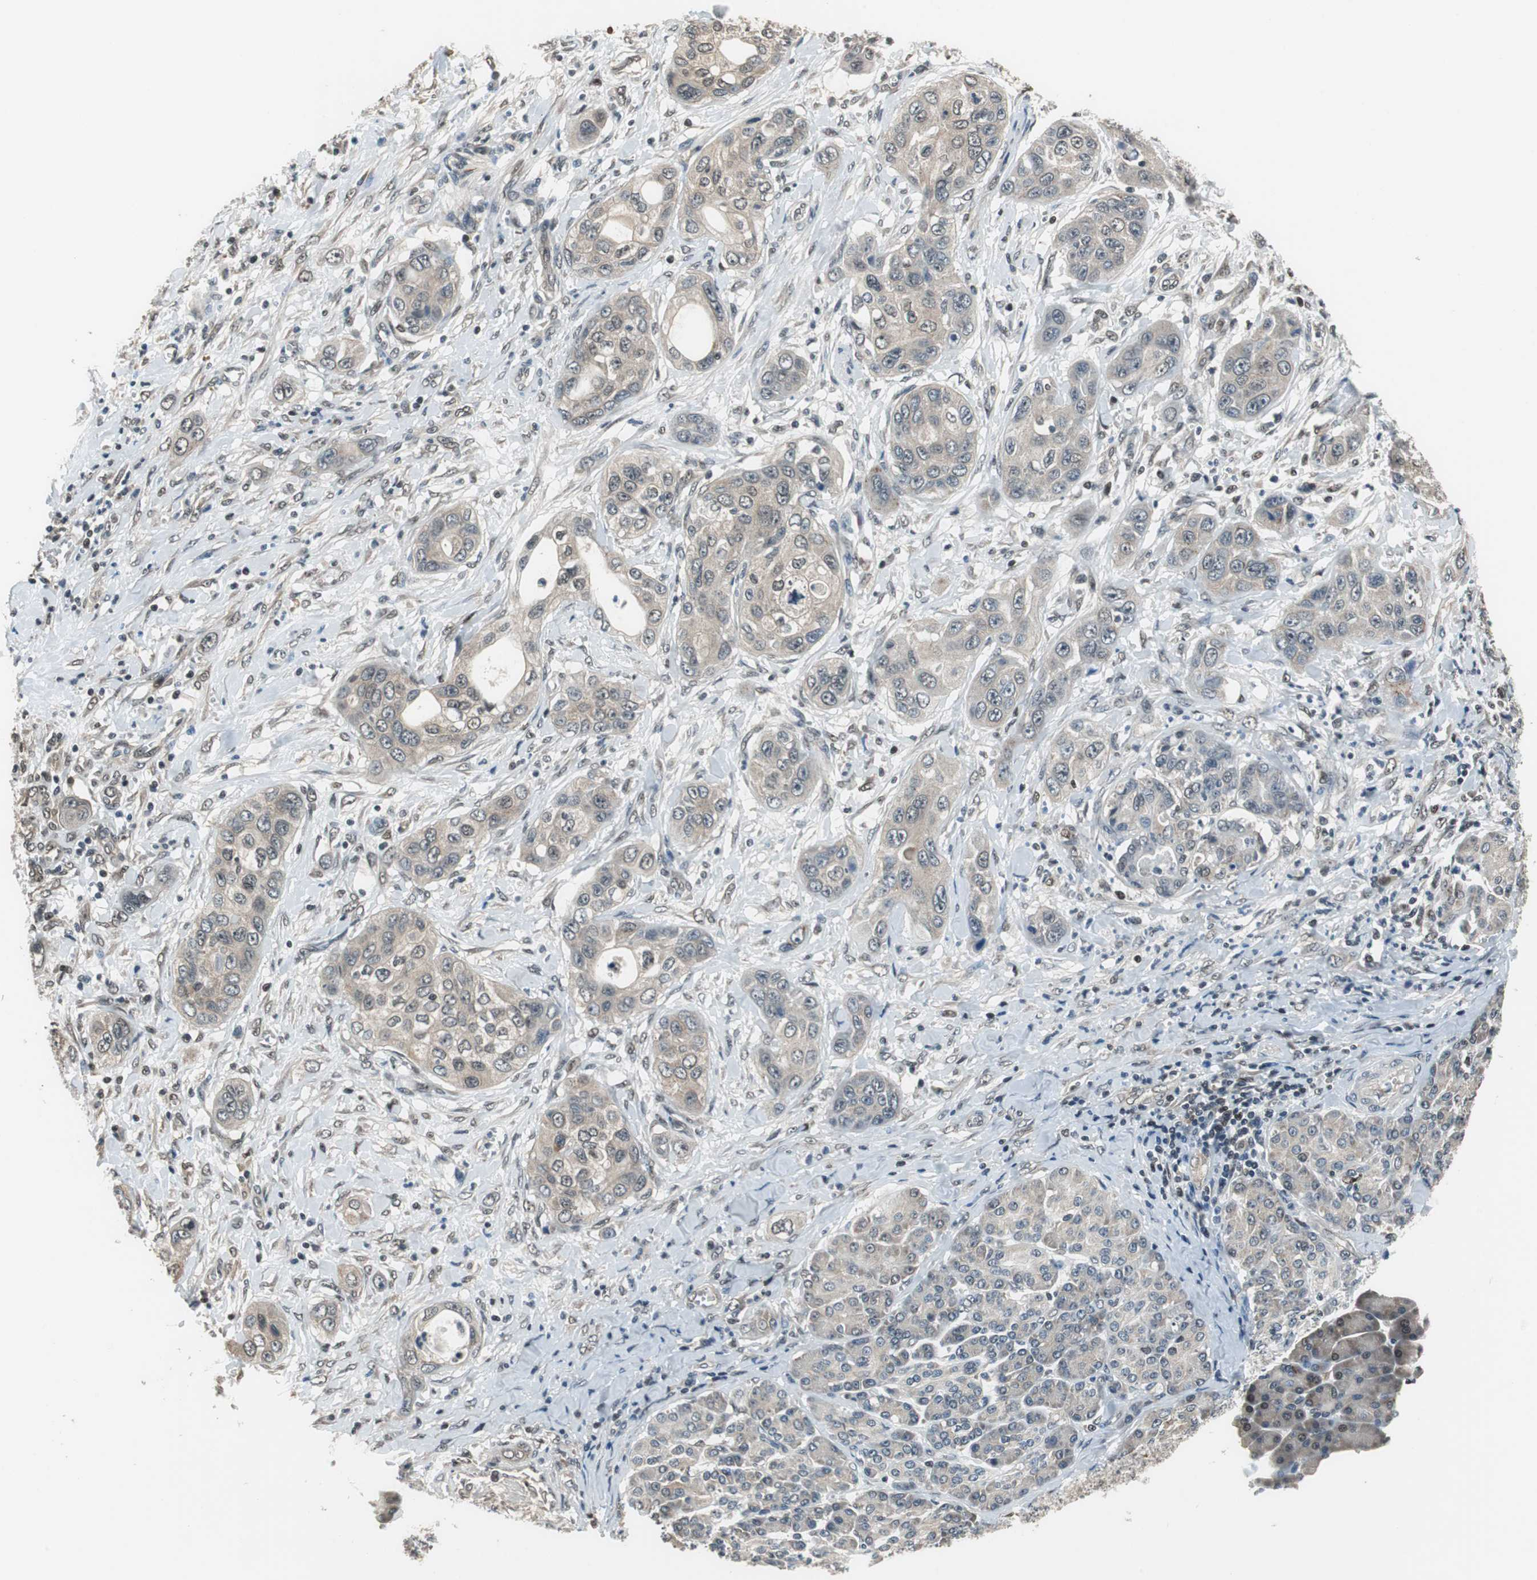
{"staining": {"intensity": "weak", "quantity": "25%-75%", "location": "cytoplasmic/membranous"}, "tissue": "pancreatic cancer", "cell_type": "Tumor cells", "image_type": "cancer", "snomed": [{"axis": "morphology", "description": "Adenocarcinoma, NOS"}, {"axis": "topography", "description": "Pancreas"}], "caption": "Immunohistochemical staining of pancreatic cancer shows low levels of weak cytoplasmic/membranous protein expression in about 25%-75% of tumor cells.", "gene": "MAFB", "patient": {"sex": "female", "age": 70}}